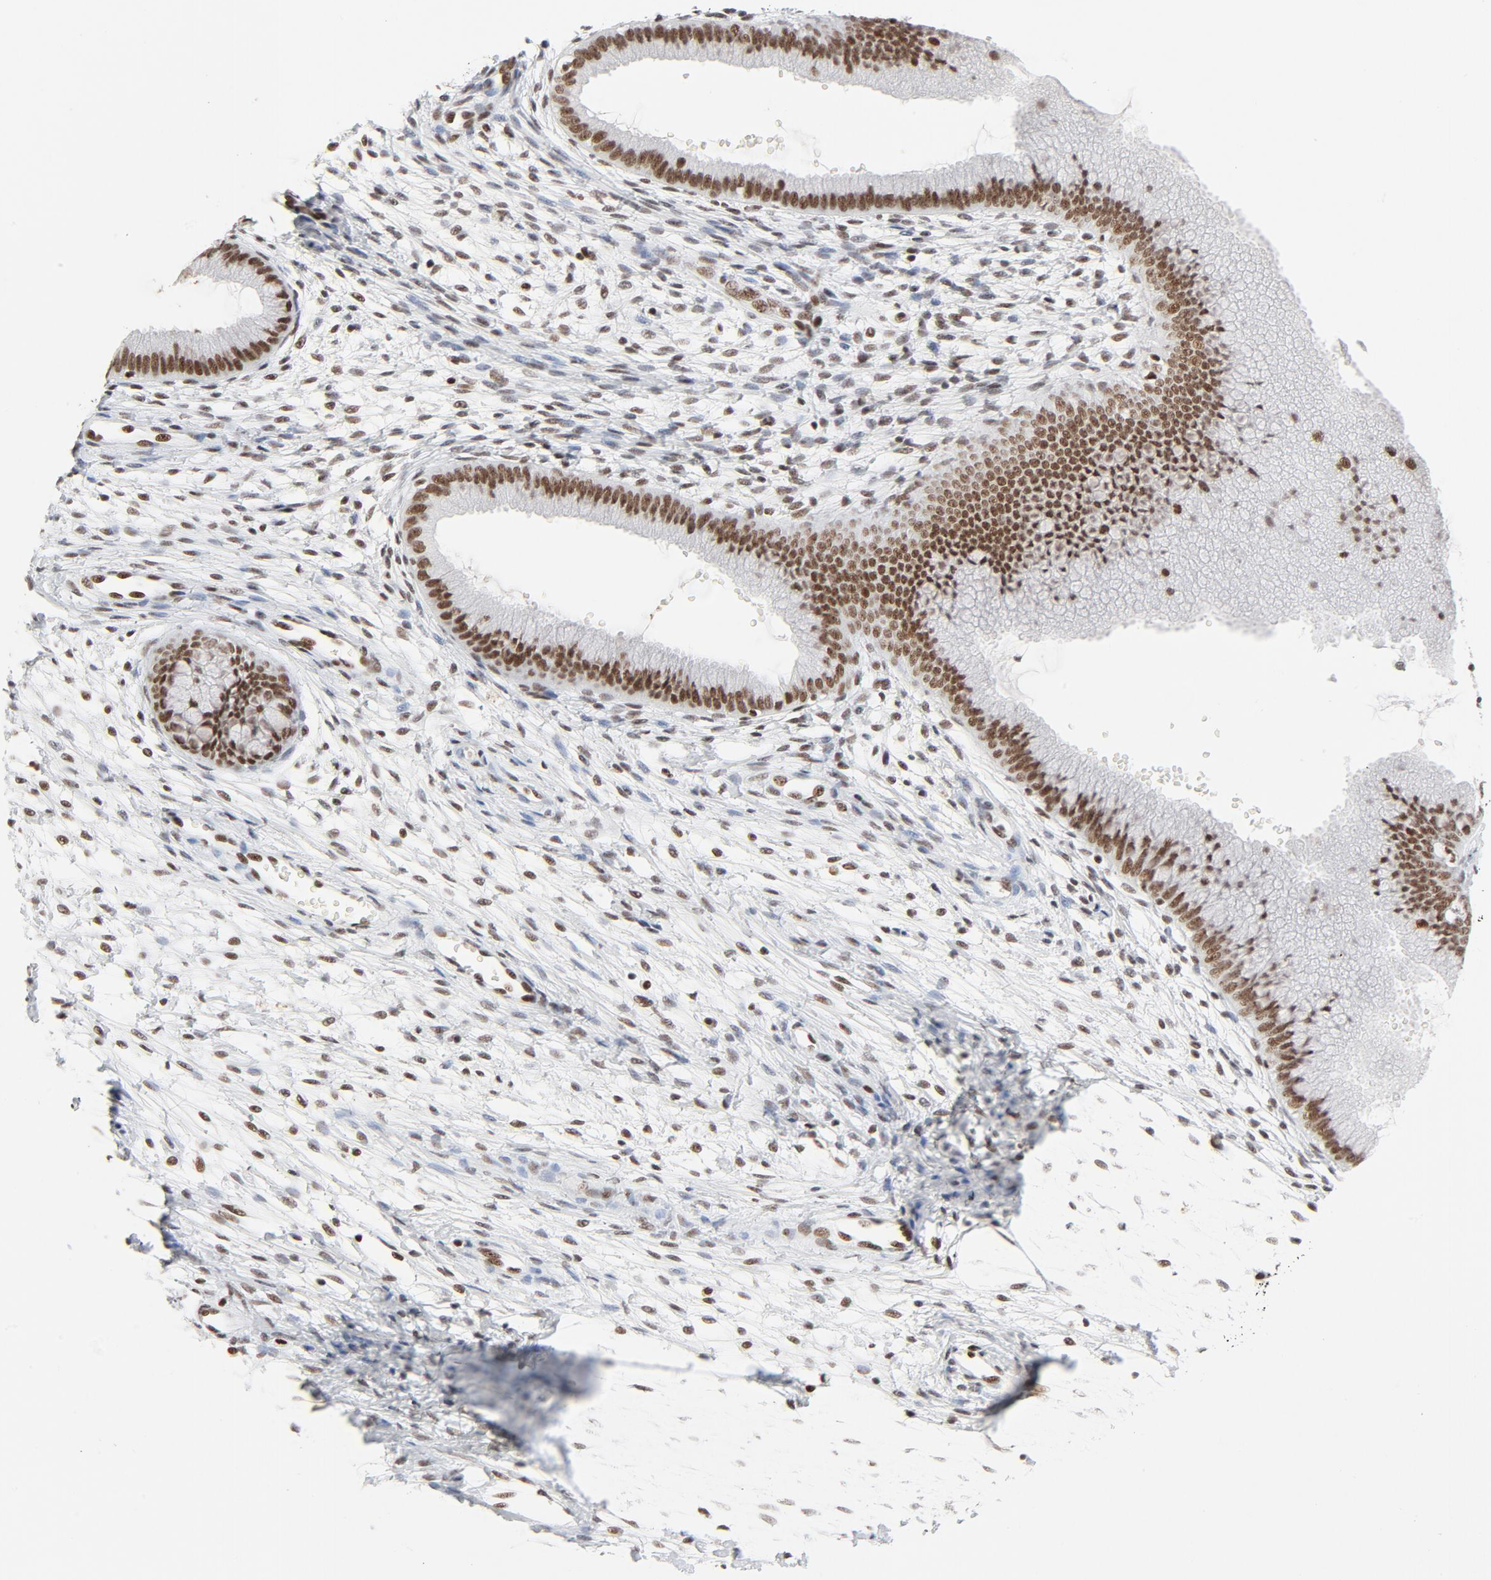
{"staining": {"intensity": "moderate", "quantity": ">75%", "location": "nuclear"}, "tissue": "cervix", "cell_type": "Glandular cells", "image_type": "normal", "snomed": [{"axis": "morphology", "description": "Normal tissue, NOS"}, {"axis": "topography", "description": "Cervix"}], "caption": "This micrograph shows IHC staining of normal human cervix, with medium moderate nuclear staining in about >75% of glandular cells.", "gene": "GTF2H1", "patient": {"sex": "female", "age": 39}}